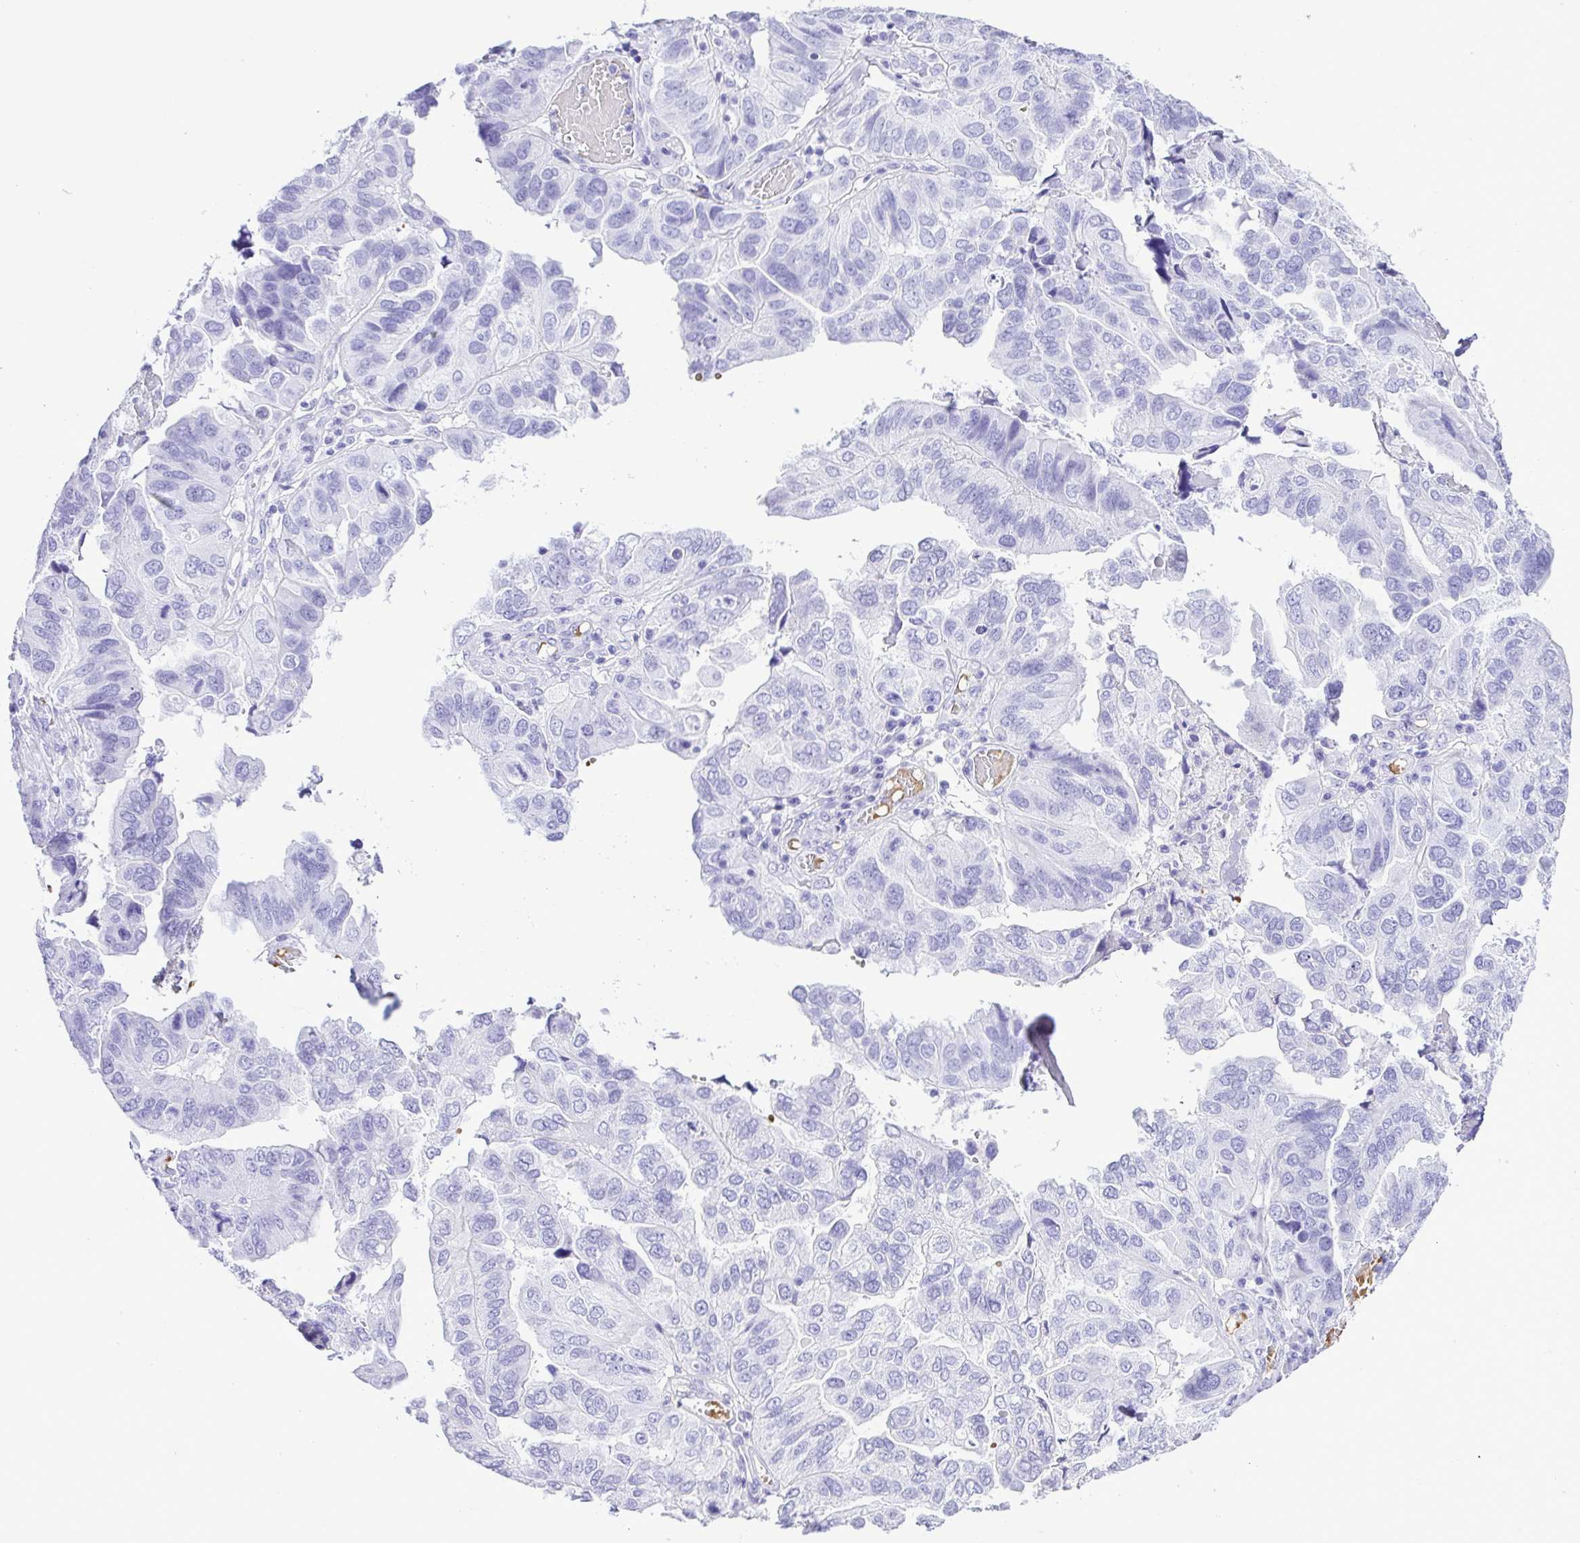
{"staining": {"intensity": "negative", "quantity": "none", "location": "none"}, "tissue": "ovarian cancer", "cell_type": "Tumor cells", "image_type": "cancer", "snomed": [{"axis": "morphology", "description": "Cystadenocarcinoma, serous, NOS"}, {"axis": "topography", "description": "Ovary"}], "caption": "This is a image of immunohistochemistry staining of ovarian cancer (serous cystadenocarcinoma), which shows no staining in tumor cells.", "gene": "SYT1", "patient": {"sex": "female", "age": 79}}